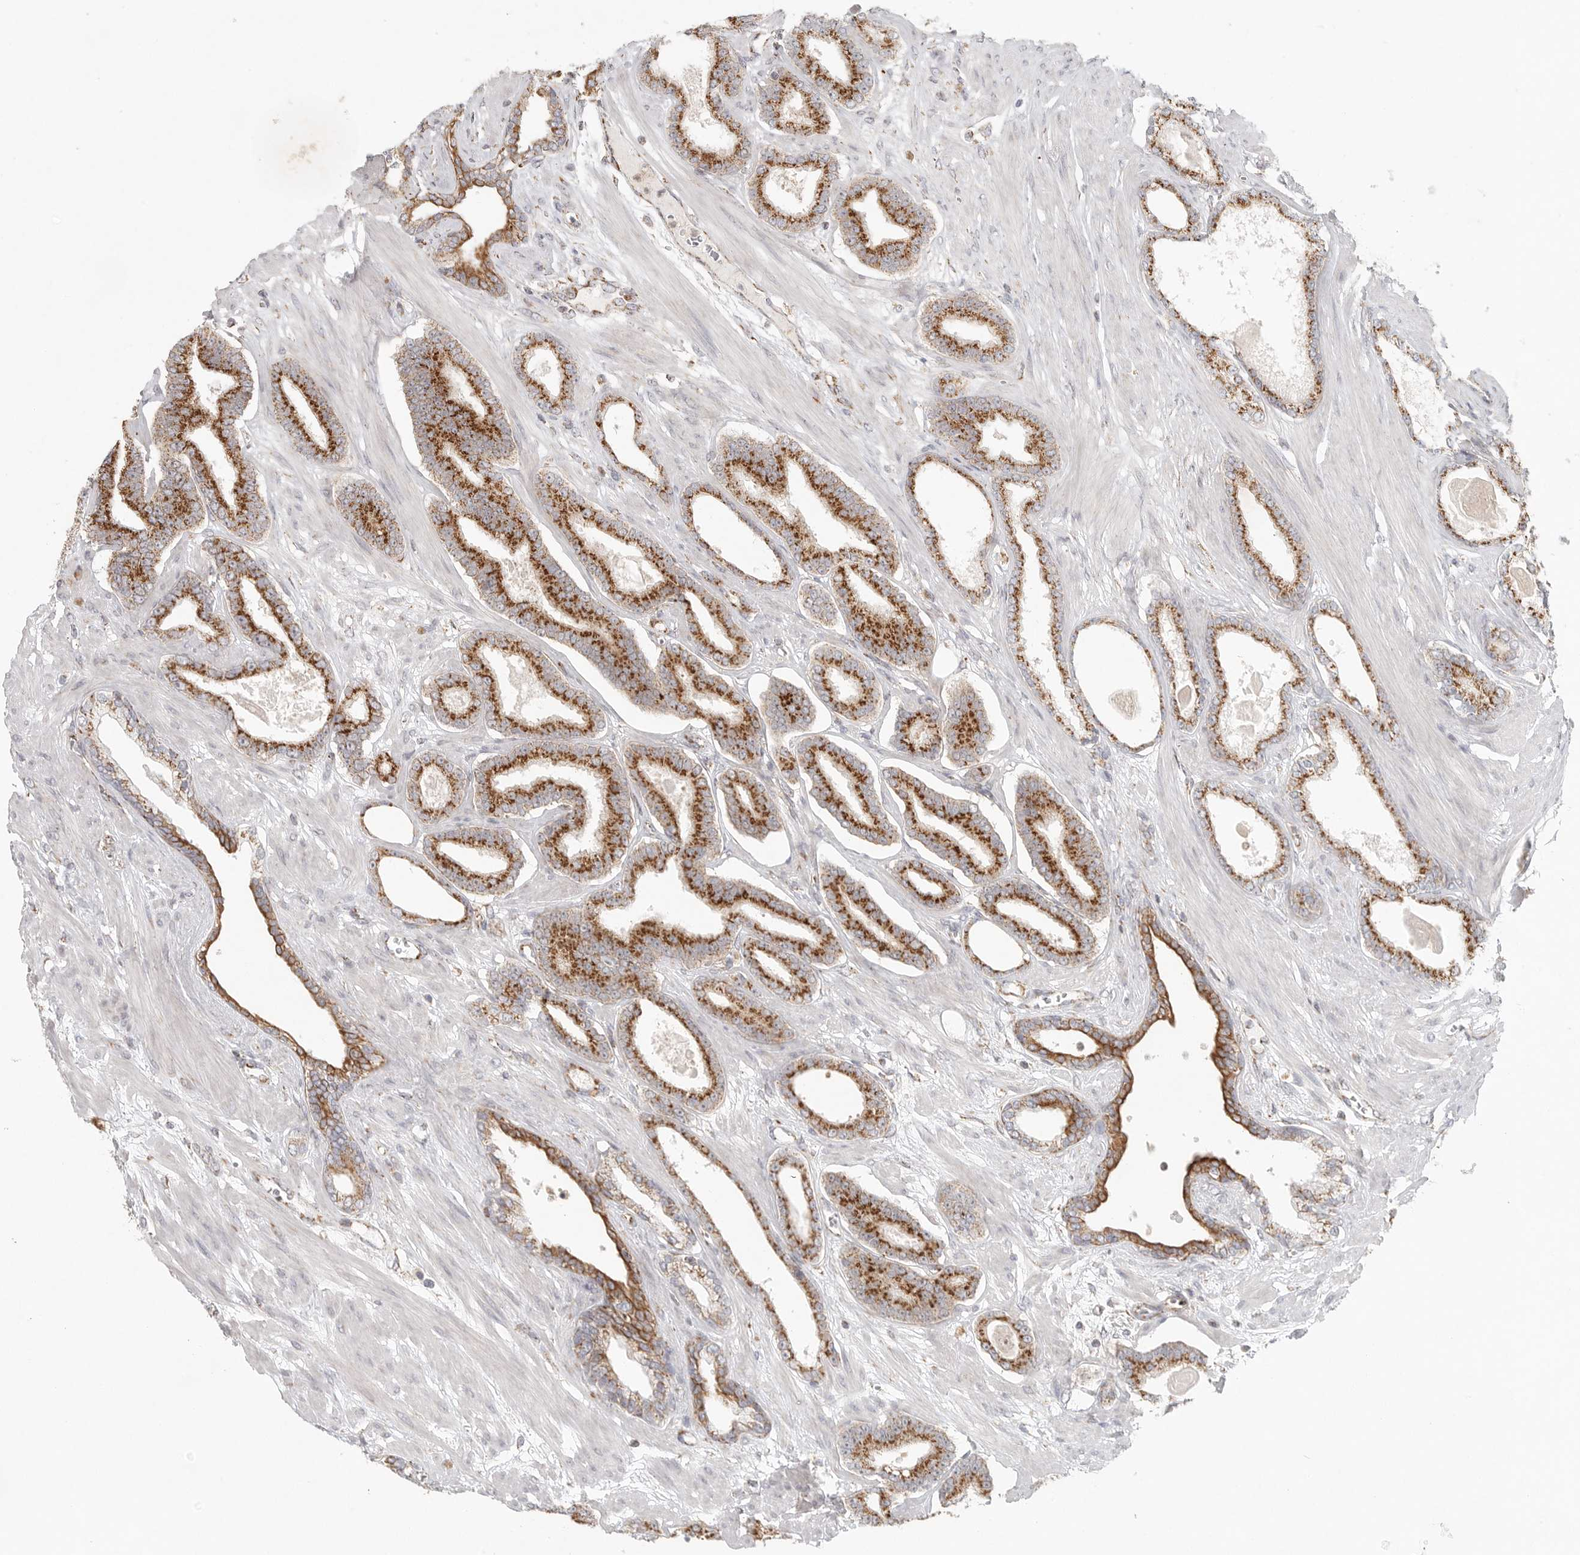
{"staining": {"intensity": "strong", "quantity": ">75%", "location": "cytoplasmic/membranous"}, "tissue": "prostate cancer", "cell_type": "Tumor cells", "image_type": "cancer", "snomed": [{"axis": "morphology", "description": "Adenocarcinoma, Low grade"}, {"axis": "topography", "description": "Prostate"}], "caption": "Tumor cells reveal high levels of strong cytoplasmic/membranous expression in approximately >75% of cells in human adenocarcinoma (low-grade) (prostate).", "gene": "SLC25A26", "patient": {"sex": "male", "age": 70}}